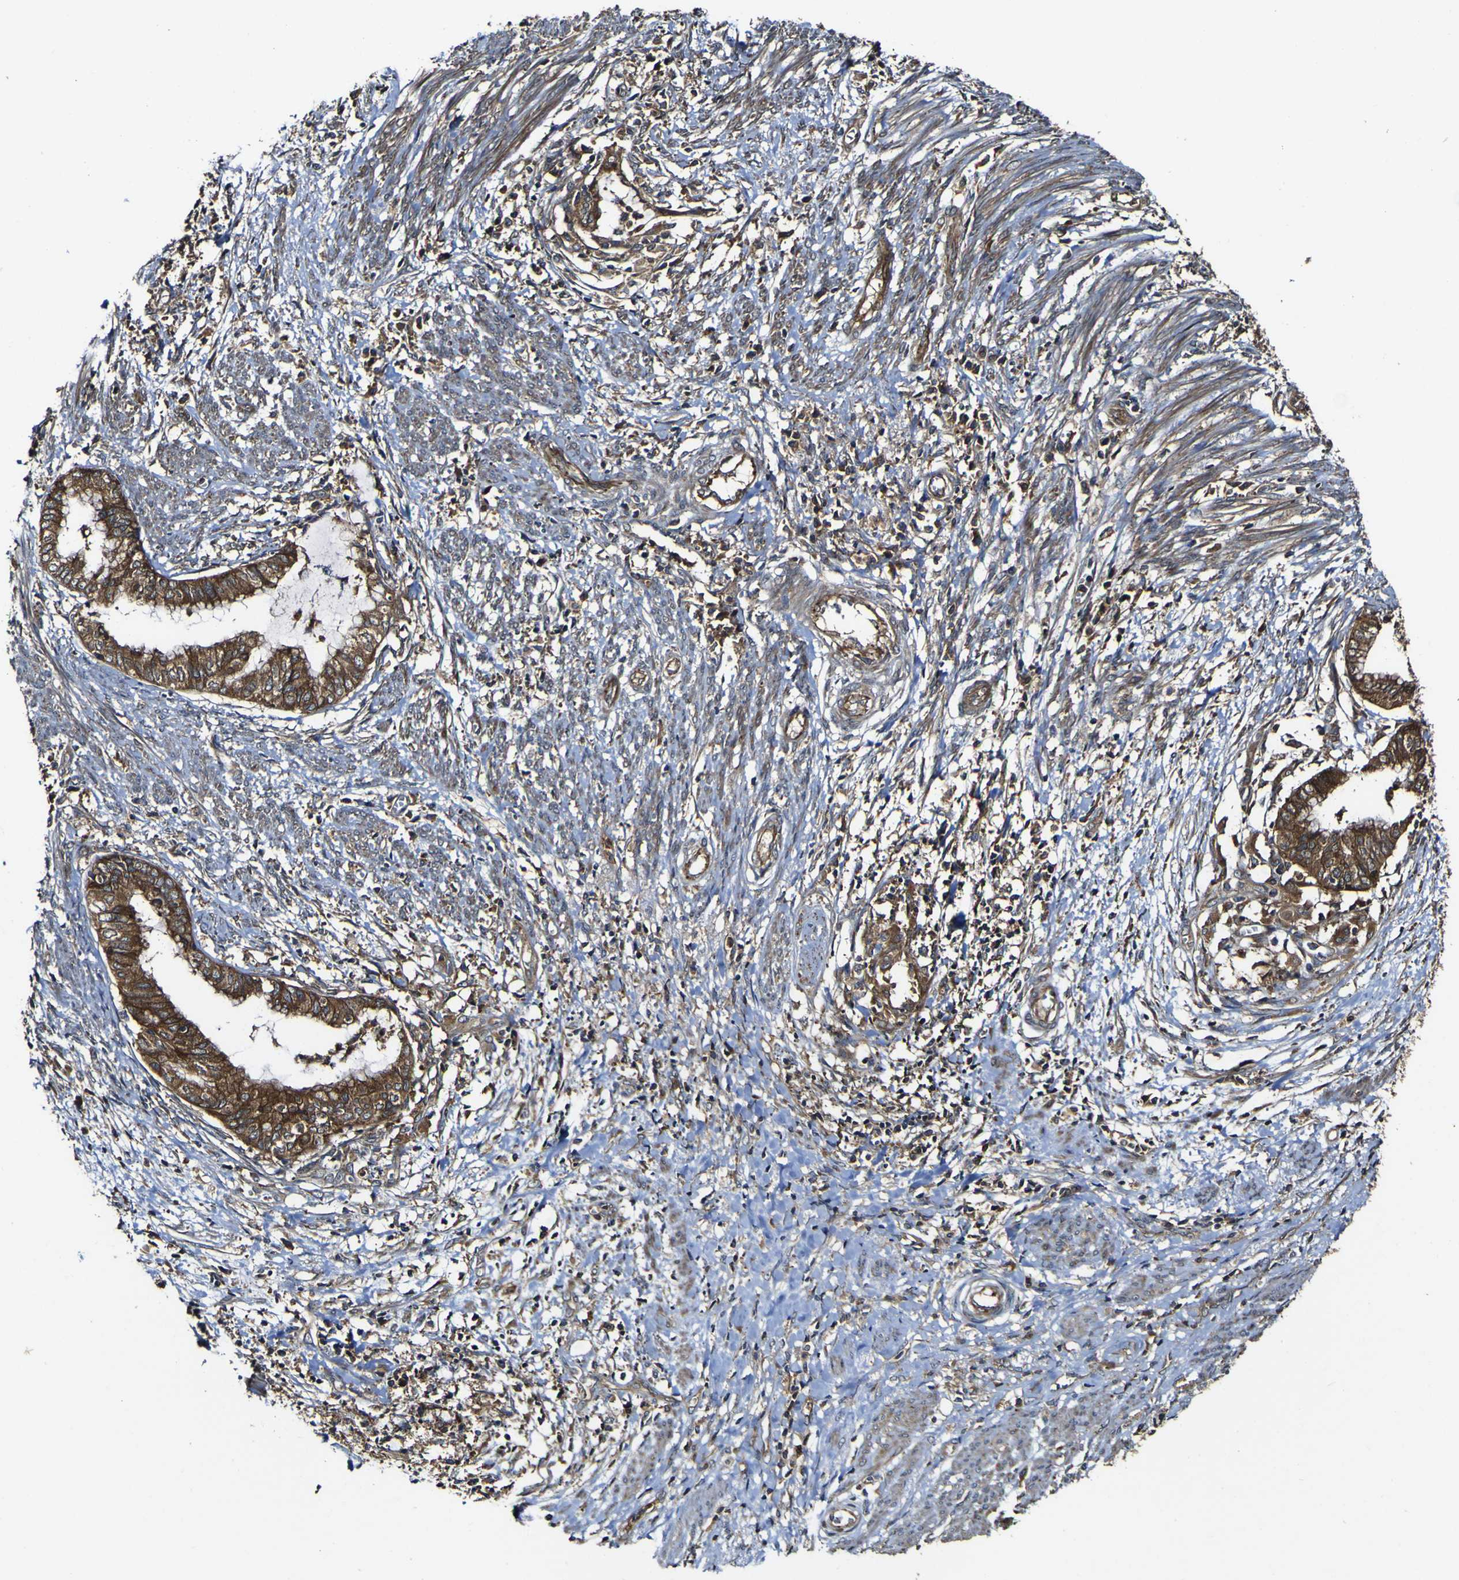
{"staining": {"intensity": "moderate", "quantity": ">75%", "location": "cytoplasmic/membranous"}, "tissue": "endometrial cancer", "cell_type": "Tumor cells", "image_type": "cancer", "snomed": [{"axis": "morphology", "description": "Necrosis, NOS"}, {"axis": "morphology", "description": "Adenocarcinoma, NOS"}, {"axis": "topography", "description": "Endometrium"}], "caption": "Immunohistochemistry (IHC) histopathology image of human endometrial cancer stained for a protein (brown), which displays medium levels of moderate cytoplasmic/membranous staining in about >75% of tumor cells.", "gene": "TNIK", "patient": {"sex": "female", "age": 79}}